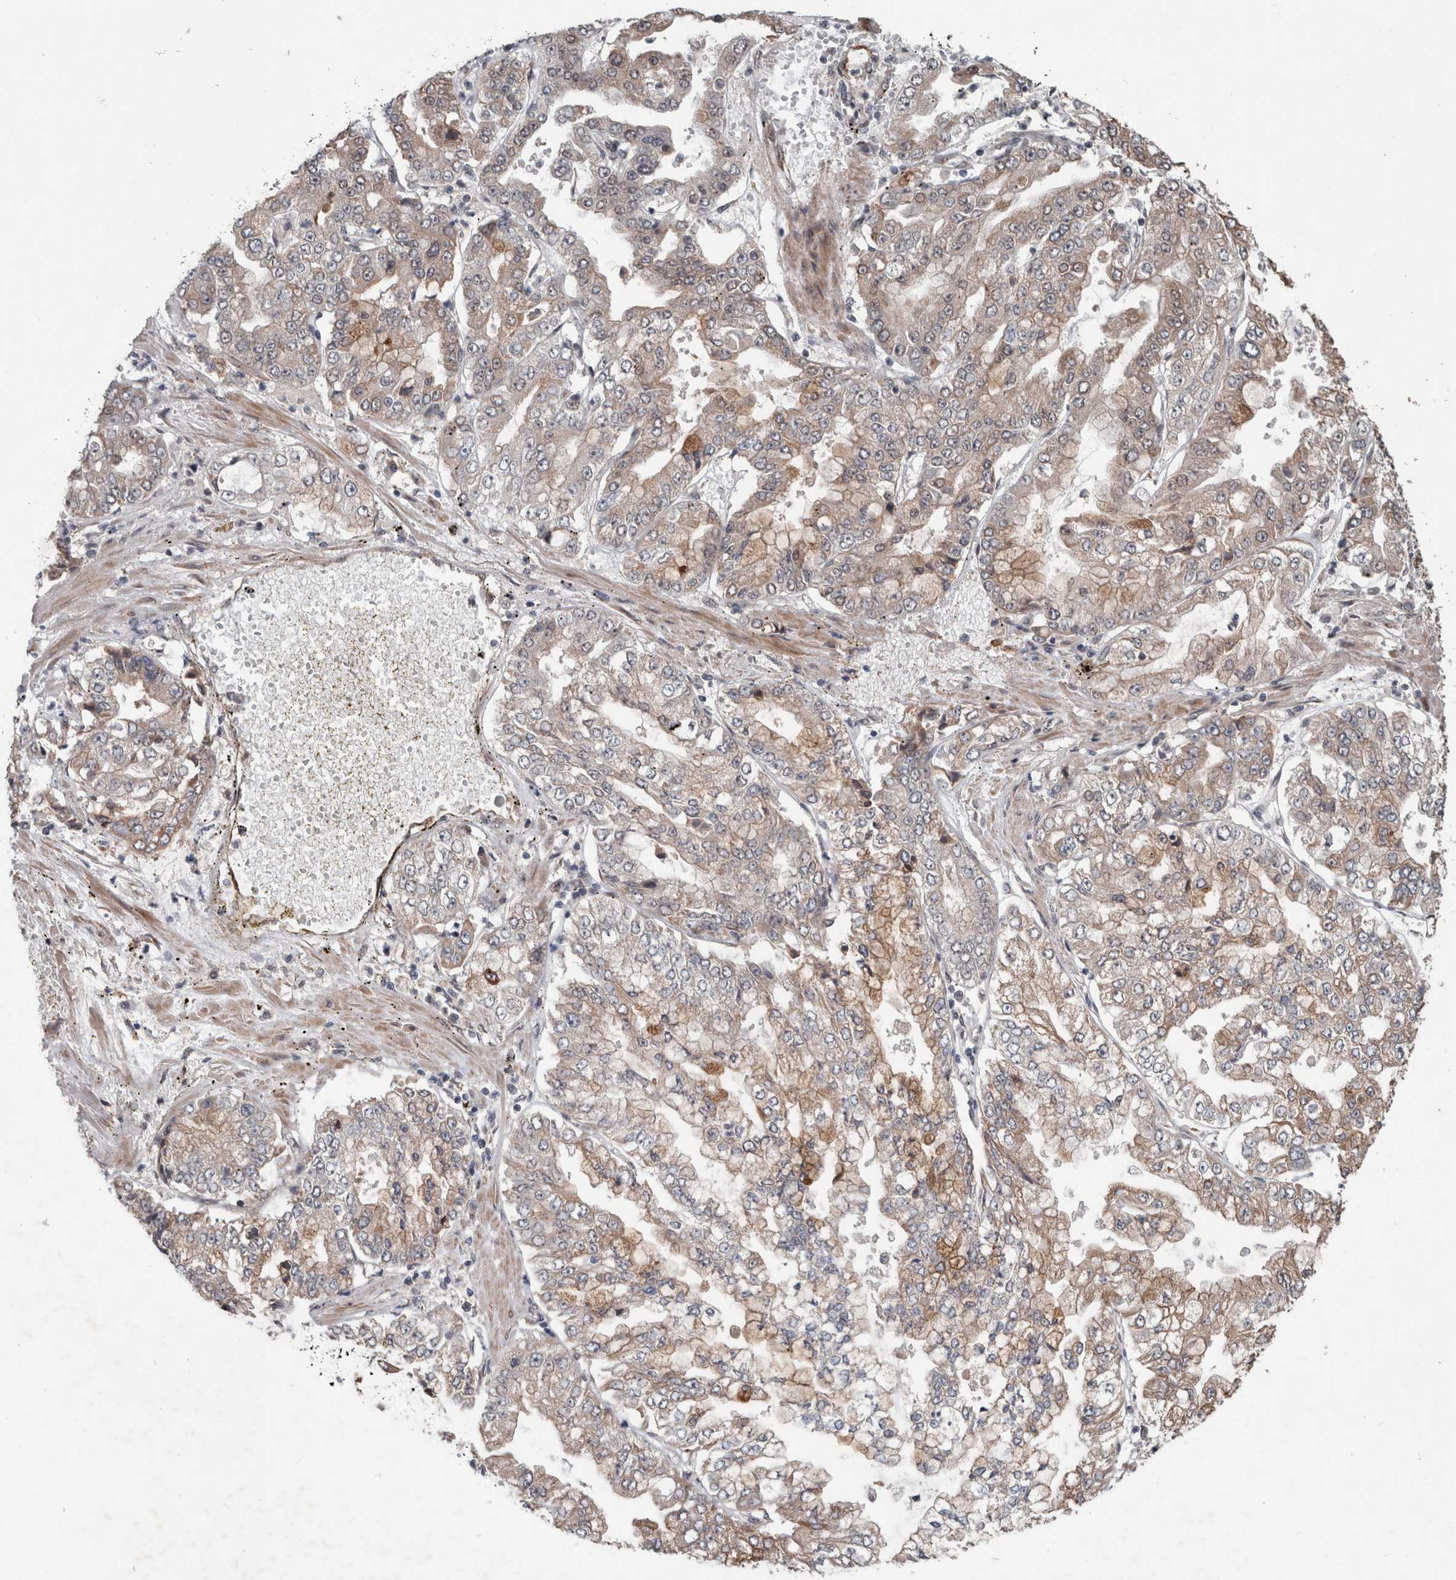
{"staining": {"intensity": "moderate", "quantity": "25%-75%", "location": "cytoplasmic/membranous"}, "tissue": "stomach cancer", "cell_type": "Tumor cells", "image_type": "cancer", "snomed": [{"axis": "morphology", "description": "Adenocarcinoma, NOS"}, {"axis": "topography", "description": "Stomach"}], "caption": "Human adenocarcinoma (stomach) stained for a protein (brown) shows moderate cytoplasmic/membranous positive positivity in about 25%-75% of tumor cells.", "gene": "GIMAP6", "patient": {"sex": "male", "age": 76}}